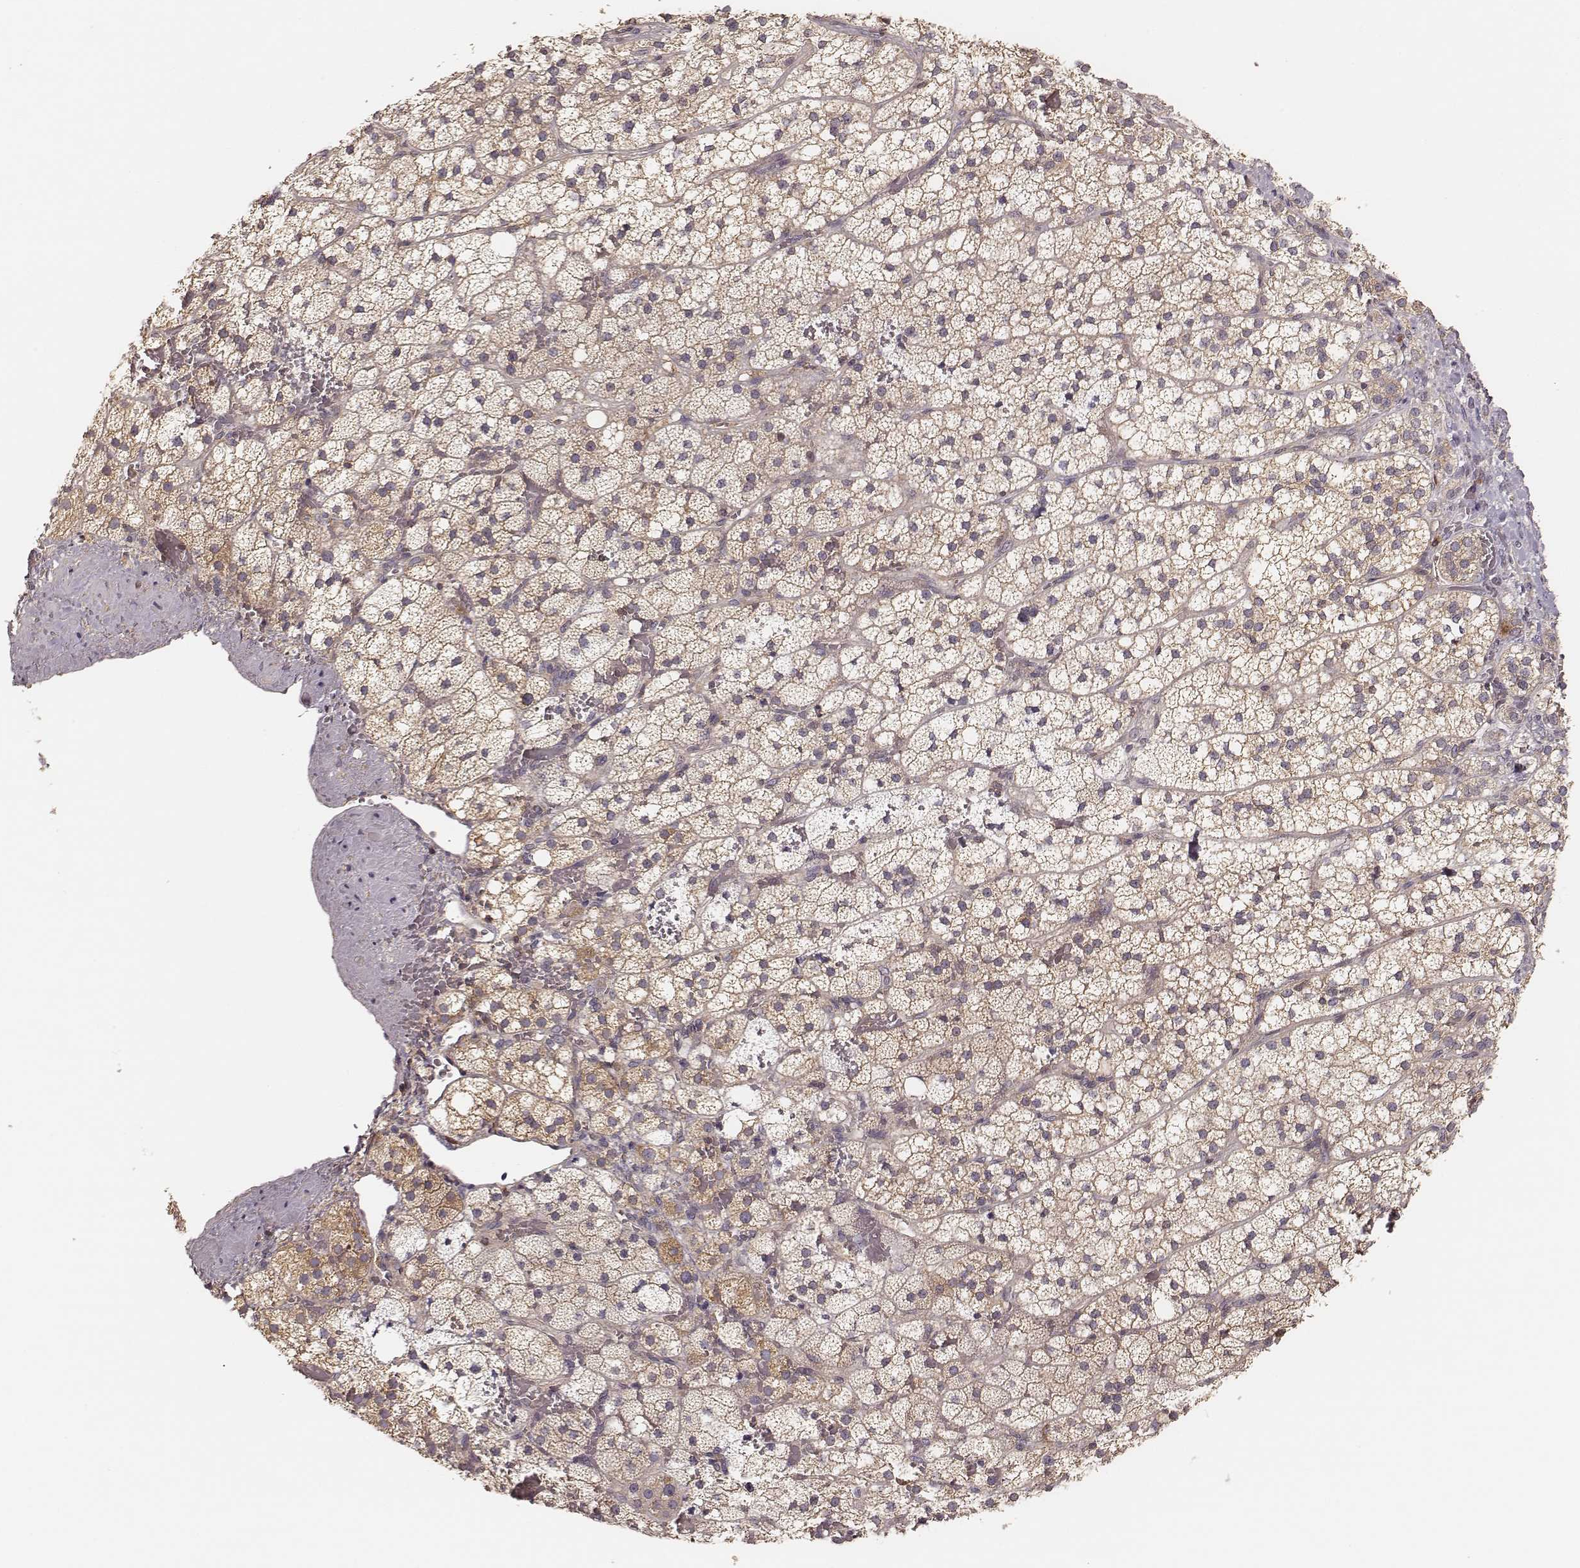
{"staining": {"intensity": "weak", "quantity": ">75%", "location": "cytoplasmic/membranous"}, "tissue": "adrenal gland", "cell_type": "Glandular cells", "image_type": "normal", "snomed": [{"axis": "morphology", "description": "Normal tissue, NOS"}, {"axis": "topography", "description": "Adrenal gland"}], "caption": "Brown immunohistochemical staining in unremarkable human adrenal gland shows weak cytoplasmic/membranous staining in about >75% of glandular cells.", "gene": "CARS1", "patient": {"sex": "male", "age": 53}}